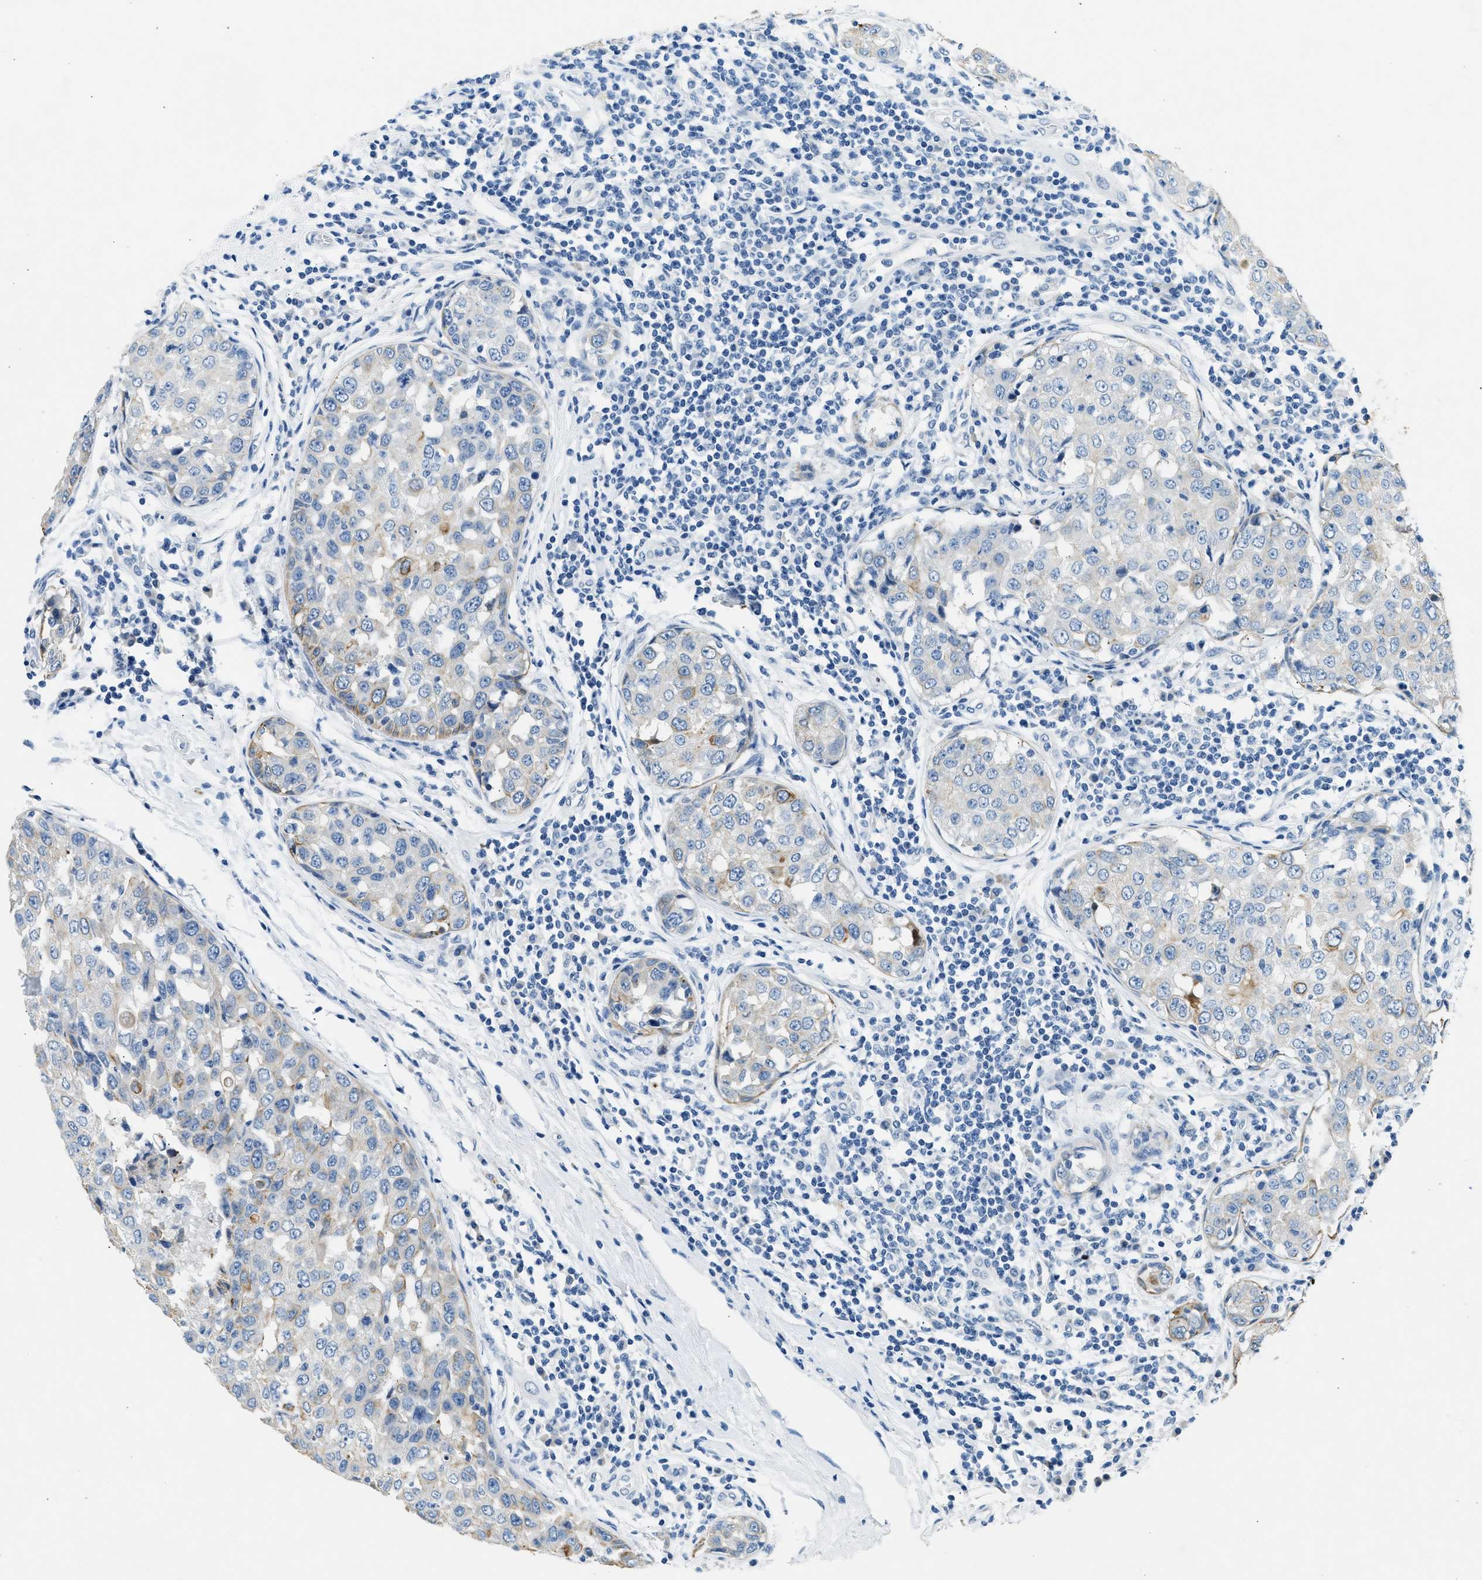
{"staining": {"intensity": "weak", "quantity": "<25%", "location": "cytoplasmic/membranous"}, "tissue": "breast cancer", "cell_type": "Tumor cells", "image_type": "cancer", "snomed": [{"axis": "morphology", "description": "Duct carcinoma"}, {"axis": "topography", "description": "Breast"}], "caption": "Immunohistochemistry (IHC) image of breast cancer stained for a protein (brown), which demonstrates no positivity in tumor cells.", "gene": "CFAP20", "patient": {"sex": "female", "age": 27}}